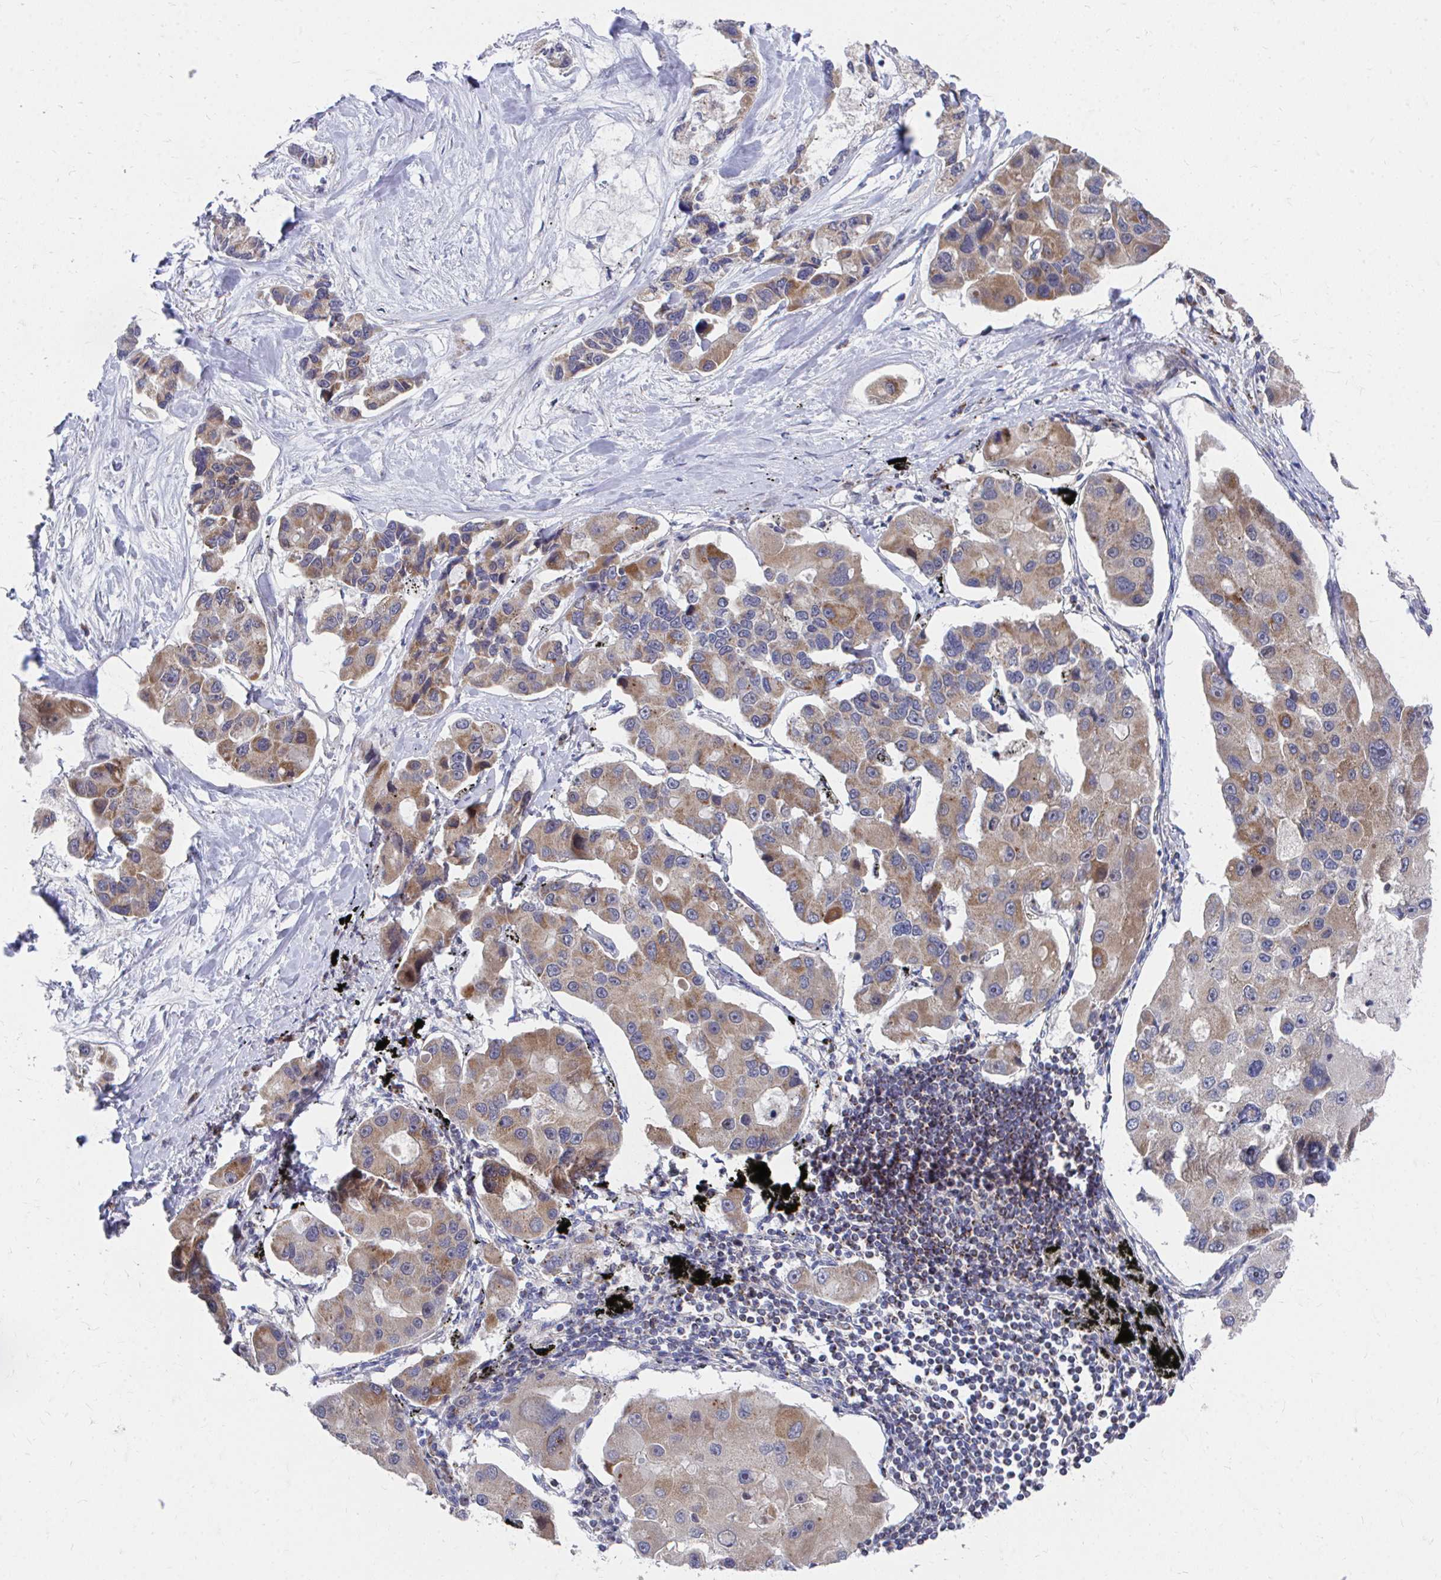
{"staining": {"intensity": "moderate", "quantity": "25%-75%", "location": "cytoplasmic/membranous"}, "tissue": "lung cancer", "cell_type": "Tumor cells", "image_type": "cancer", "snomed": [{"axis": "morphology", "description": "Adenocarcinoma, NOS"}, {"axis": "topography", "description": "Lung"}], "caption": "High-power microscopy captured an IHC image of lung cancer, revealing moderate cytoplasmic/membranous staining in about 25%-75% of tumor cells. Nuclei are stained in blue.", "gene": "PEX3", "patient": {"sex": "female", "age": 54}}